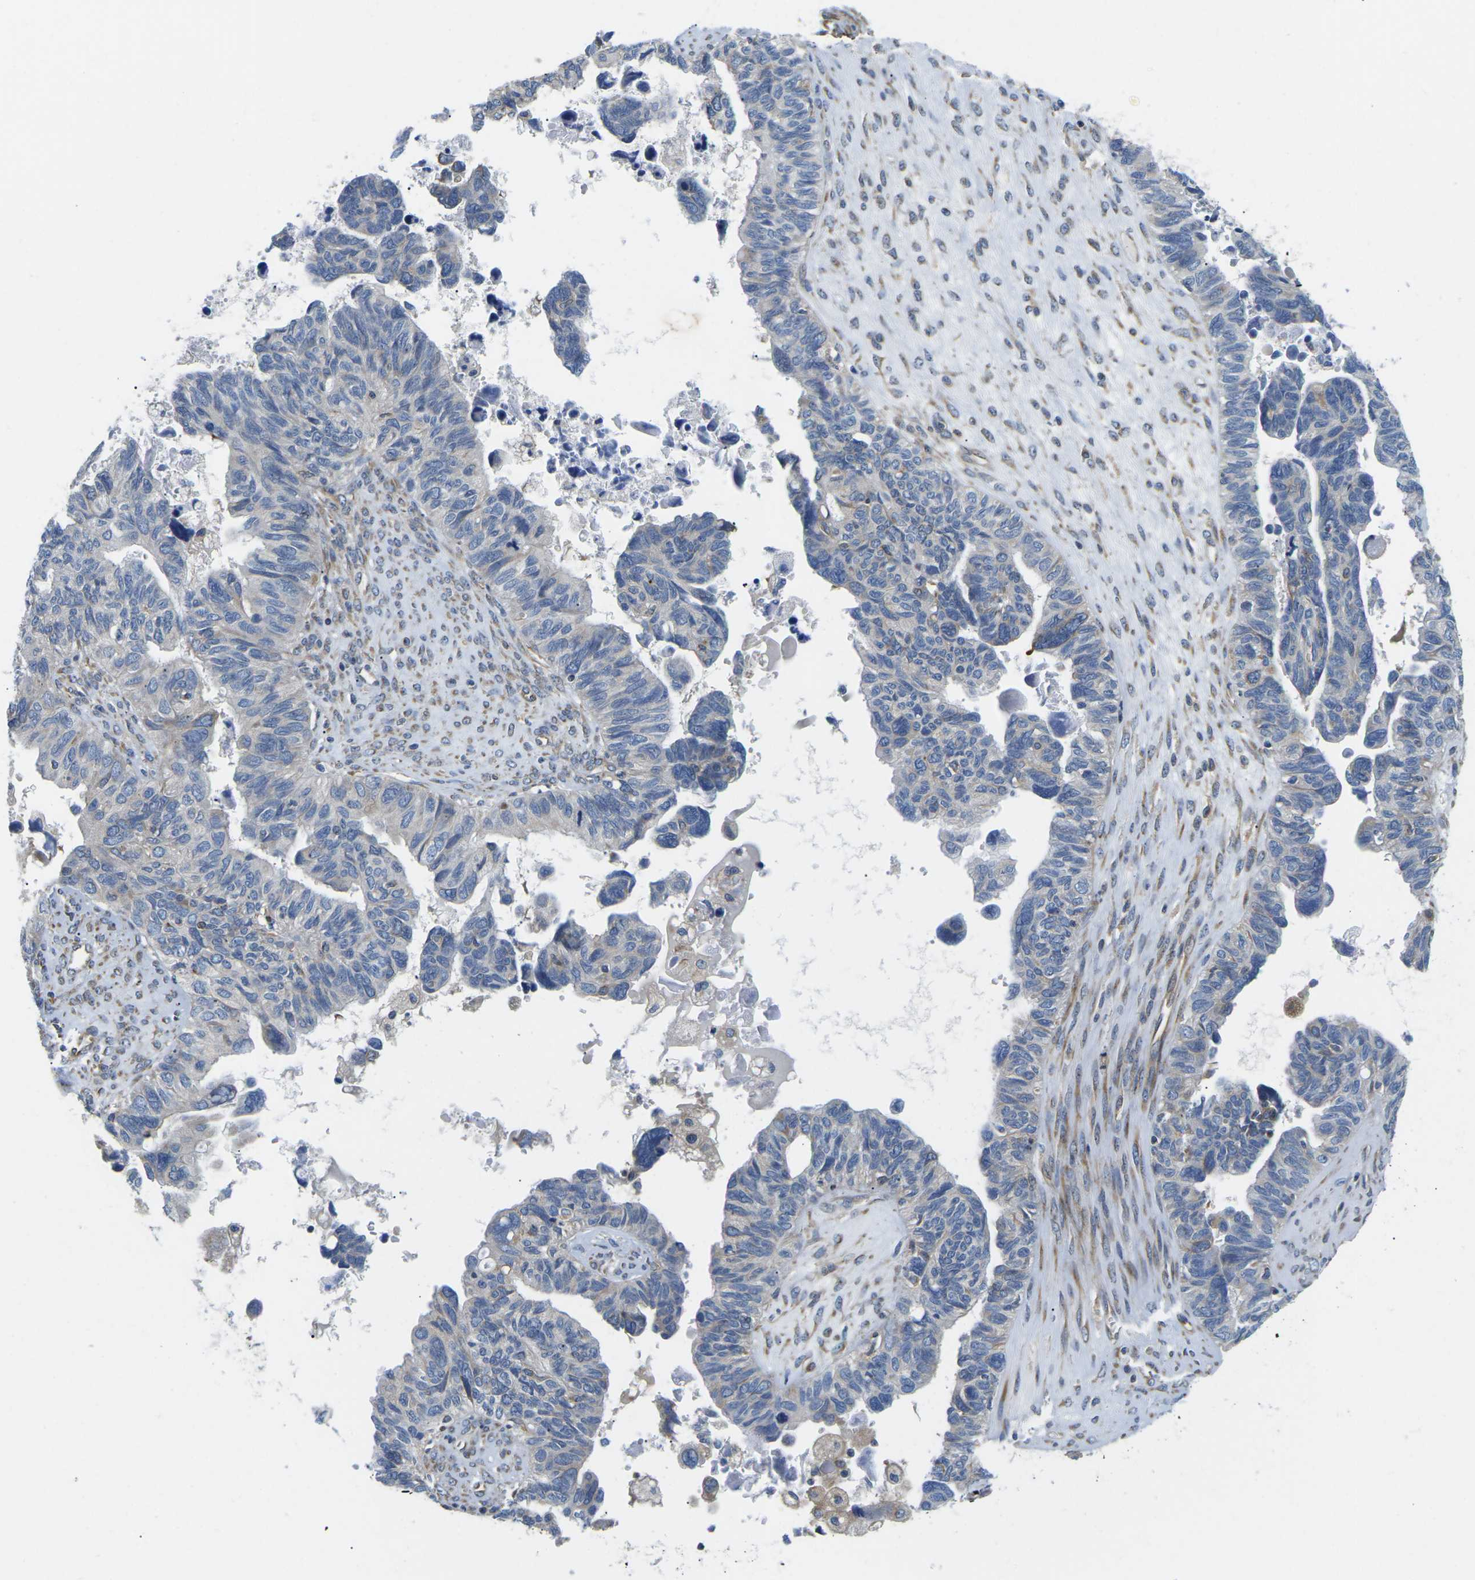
{"staining": {"intensity": "weak", "quantity": "<25%", "location": "cytoplasmic/membranous"}, "tissue": "ovarian cancer", "cell_type": "Tumor cells", "image_type": "cancer", "snomed": [{"axis": "morphology", "description": "Cystadenocarcinoma, serous, NOS"}, {"axis": "topography", "description": "Ovary"}], "caption": "Immunohistochemistry histopathology image of ovarian serous cystadenocarcinoma stained for a protein (brown), which displays no staining in tumor cells.", "gene": "TMEFF2", "patient": {"sex": "female", "age": 79}}